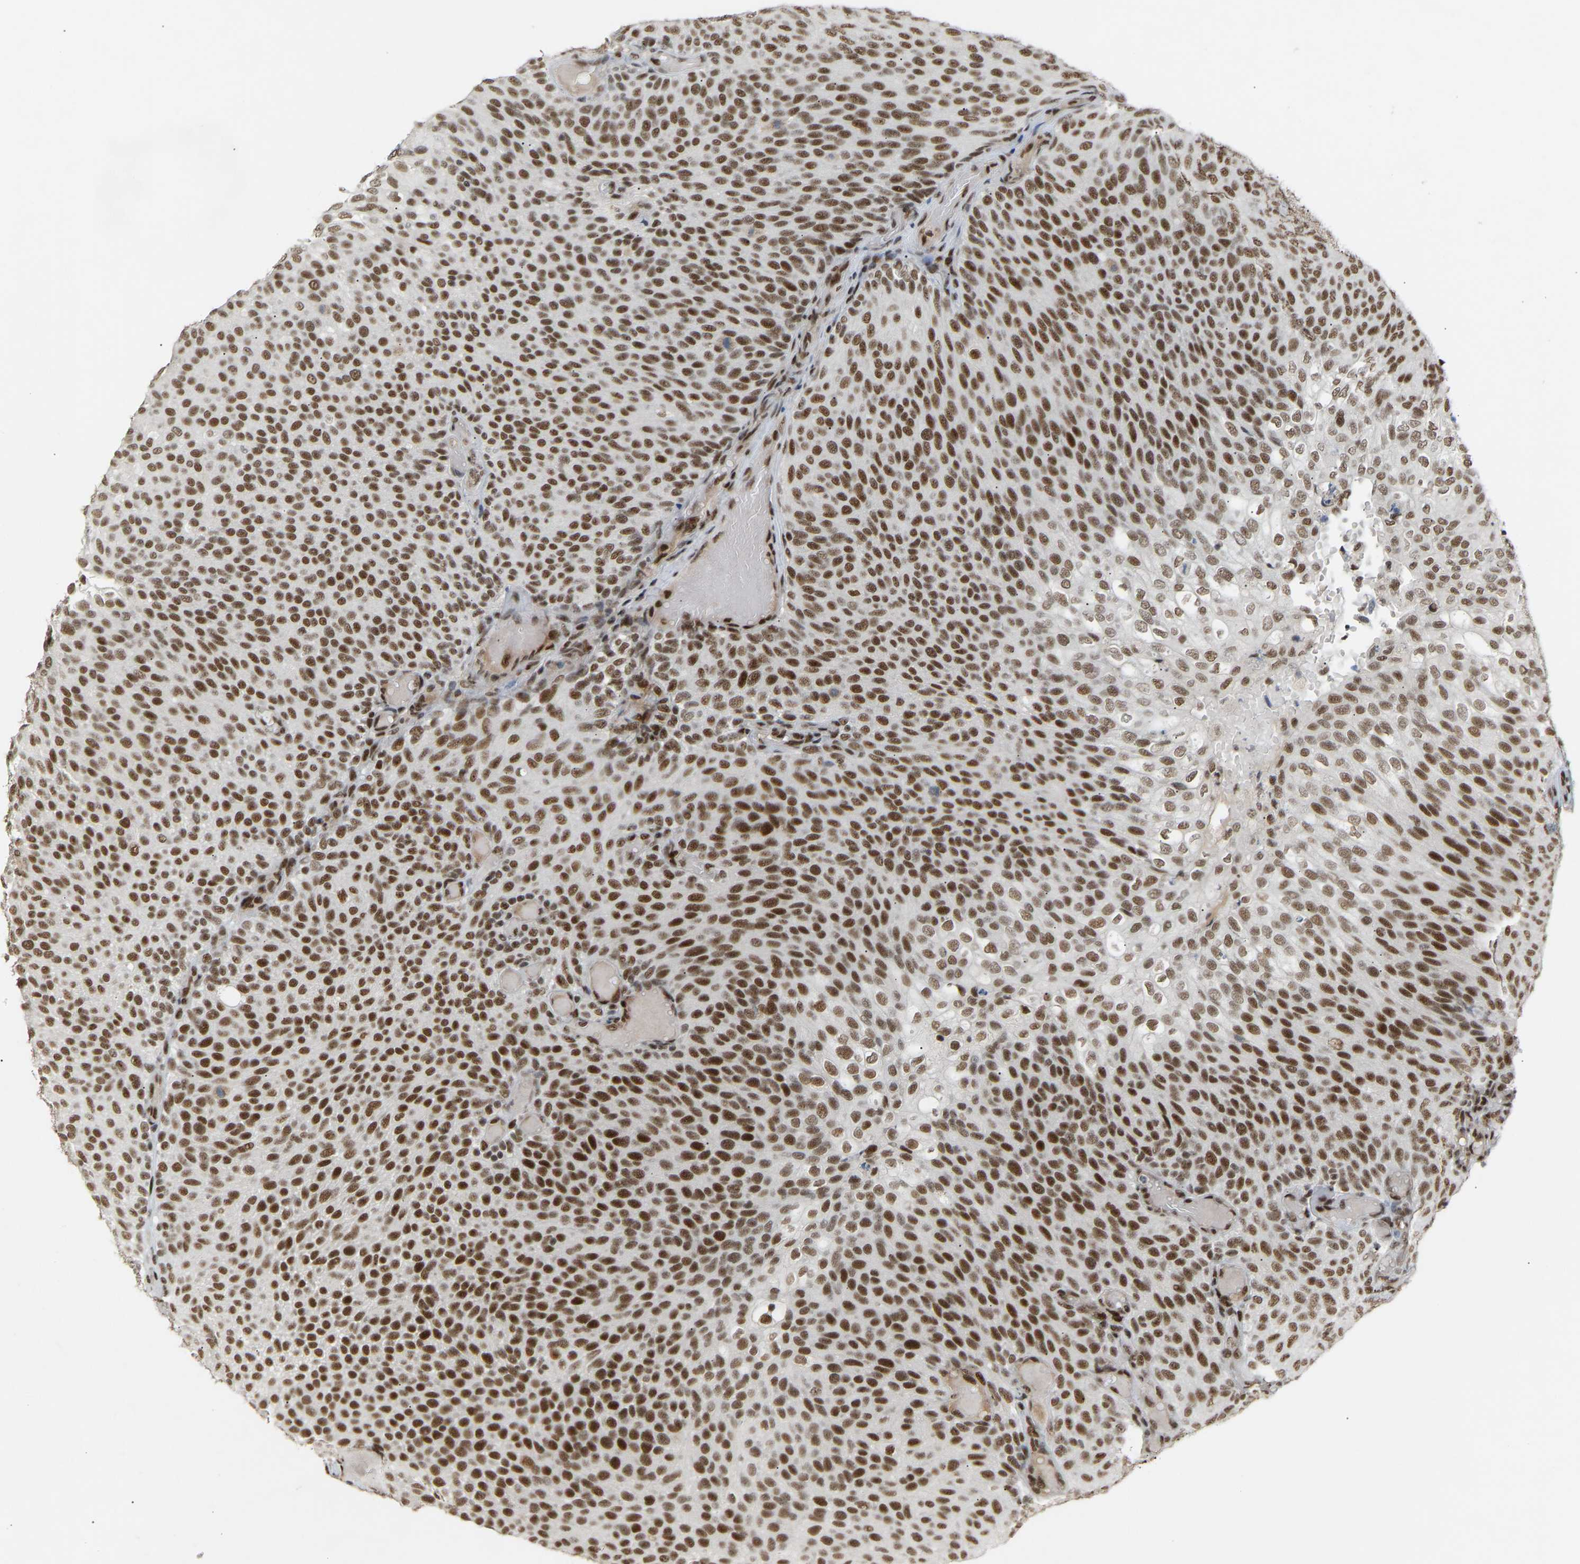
{"staining": {"intensity": "strong", "quantity": ">75%", "location": "nuclear"}, "tissue": "urothelial cancer", "cell_type": "Tumor cells", "image_type": "cancer", "snomed": [{"axis": "morphology", "description": "Urothelial carcinoma, Low grade"}, {"axis": "topography", "description": "Urinary bladder"}], "caption": "Brown immunohistochemical staining in human urothelial carcinoma (low-grade) shows strong nuclear expression in about >75% of tumor cells. The protein is shown in brown color, while the nuclei are stained blue.", "gene": "NELFB", "patient": {"sex": "male", "age": 78}}